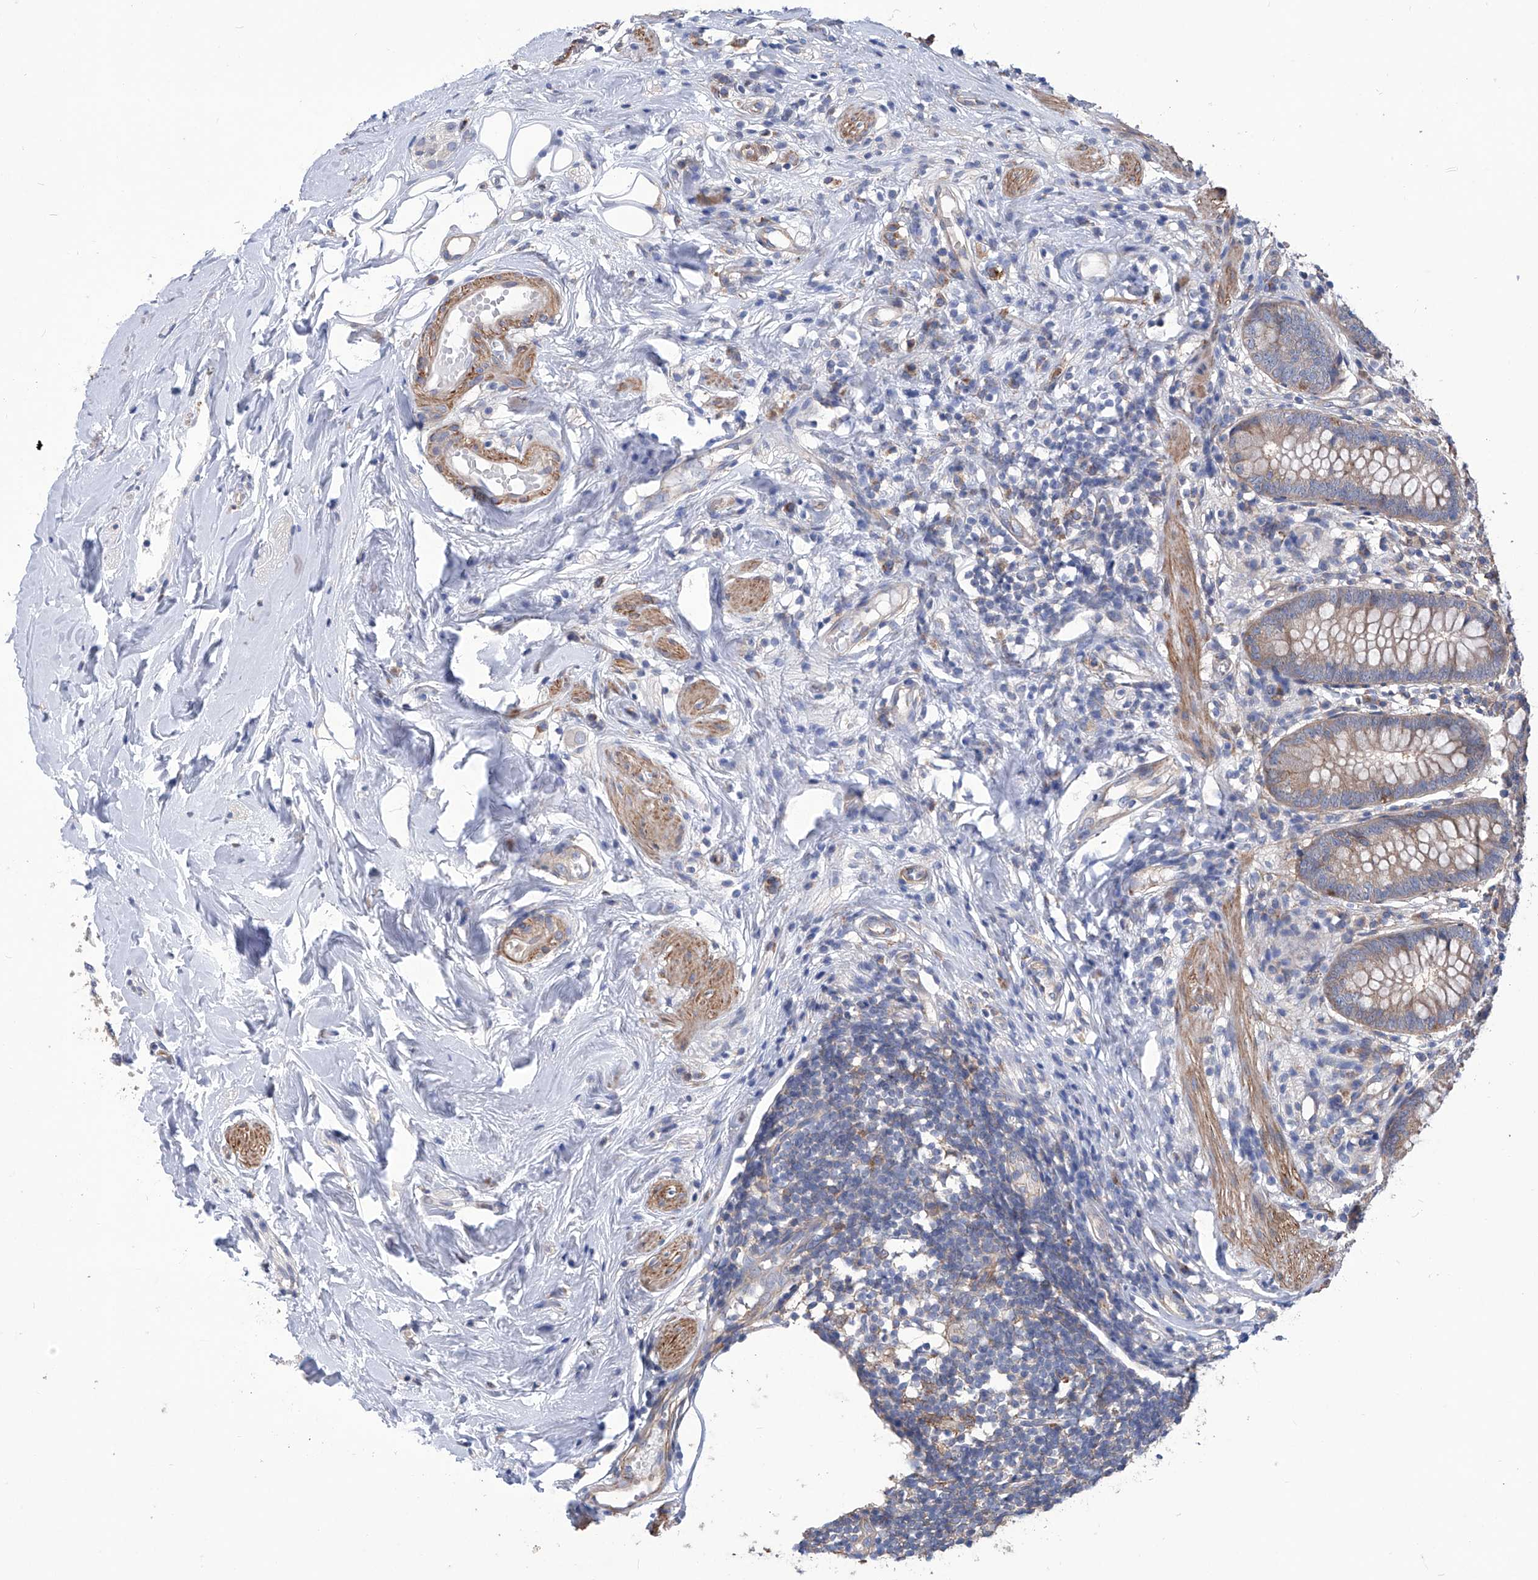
{"staining": {"intensity": "moderate", "quantity": ">75%", "location": "cytoplasmic/membranous"}, "tissue": "appendix", "cell_type": "Glandular cells", "image_type": "normal", "snomed": [{"axis": "morphology", "description": "Normal tissue, NOS"}, {"axis": "topography", "description": "Appendix"}], "caption": "Immunohistochemistry (DAB) staining of normal appendix reveals moderate cytoplasmic/membranous protein expression in about >75% of glandular cells. The protein of interest is stained brown, and the nuclei are stained in blue (DAB (3,3'-diaminobenzidine) IHC with brightfield microscopy, high magnification).", "gene": "SMS", "patient": {"sex": "female", "age": 62}}